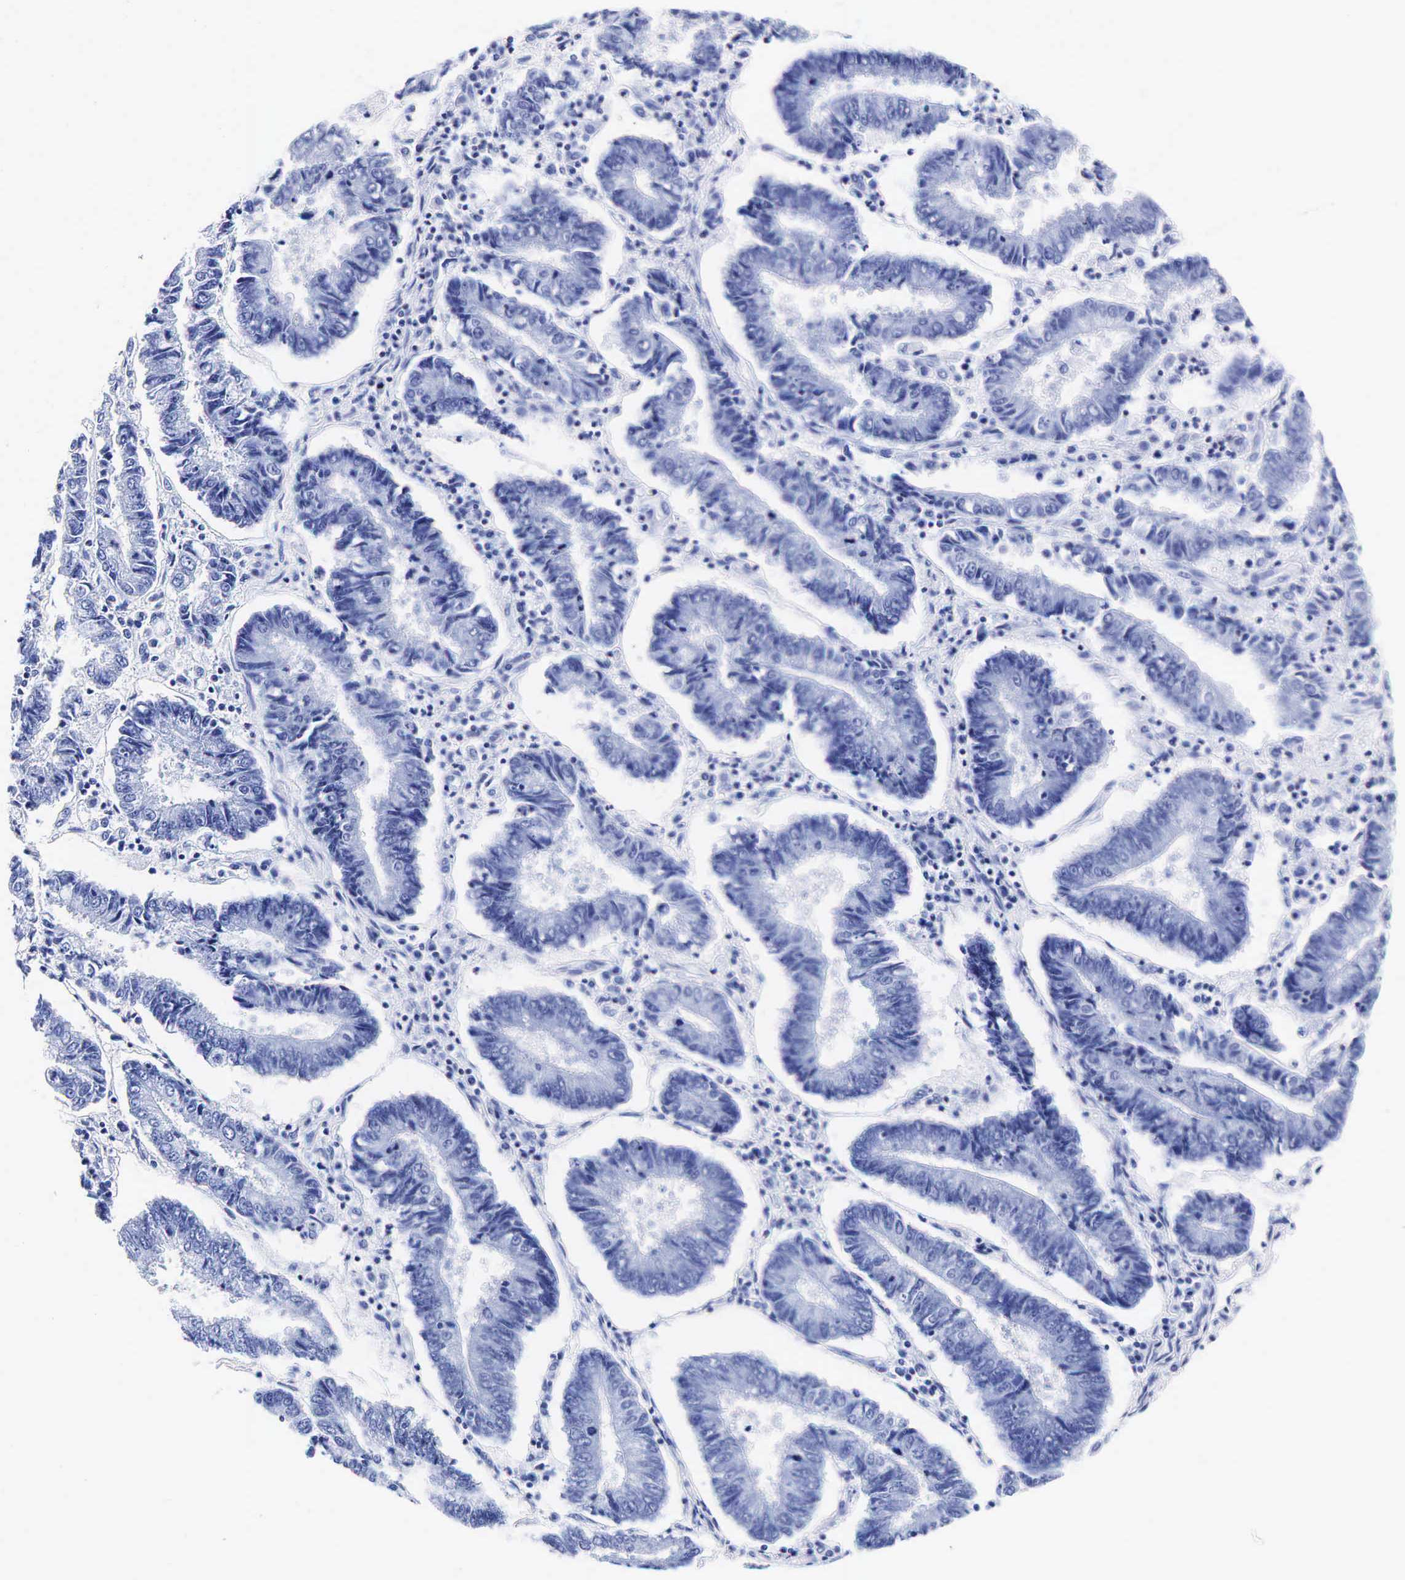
{"staining": {"intensity": "negative", "quantity": "none", "location": "none"}, "tissue": "endometrial cancer", "cell_type": "Tumor cells", "image_type": "cancer", "snomed": [{"axis": "morphology", "description": "Adenocarcinoma, NOS"}, {"axis": "topography", "description": "Endometrium"}], "caption": "This is a micrograph of immunohistochemistry (IHC) staining of adenocarcinoma (endometrial), which shows no staining in tumor cells.", "gene": "KLK3", "patient": {"sex": "female", "age": 75}}